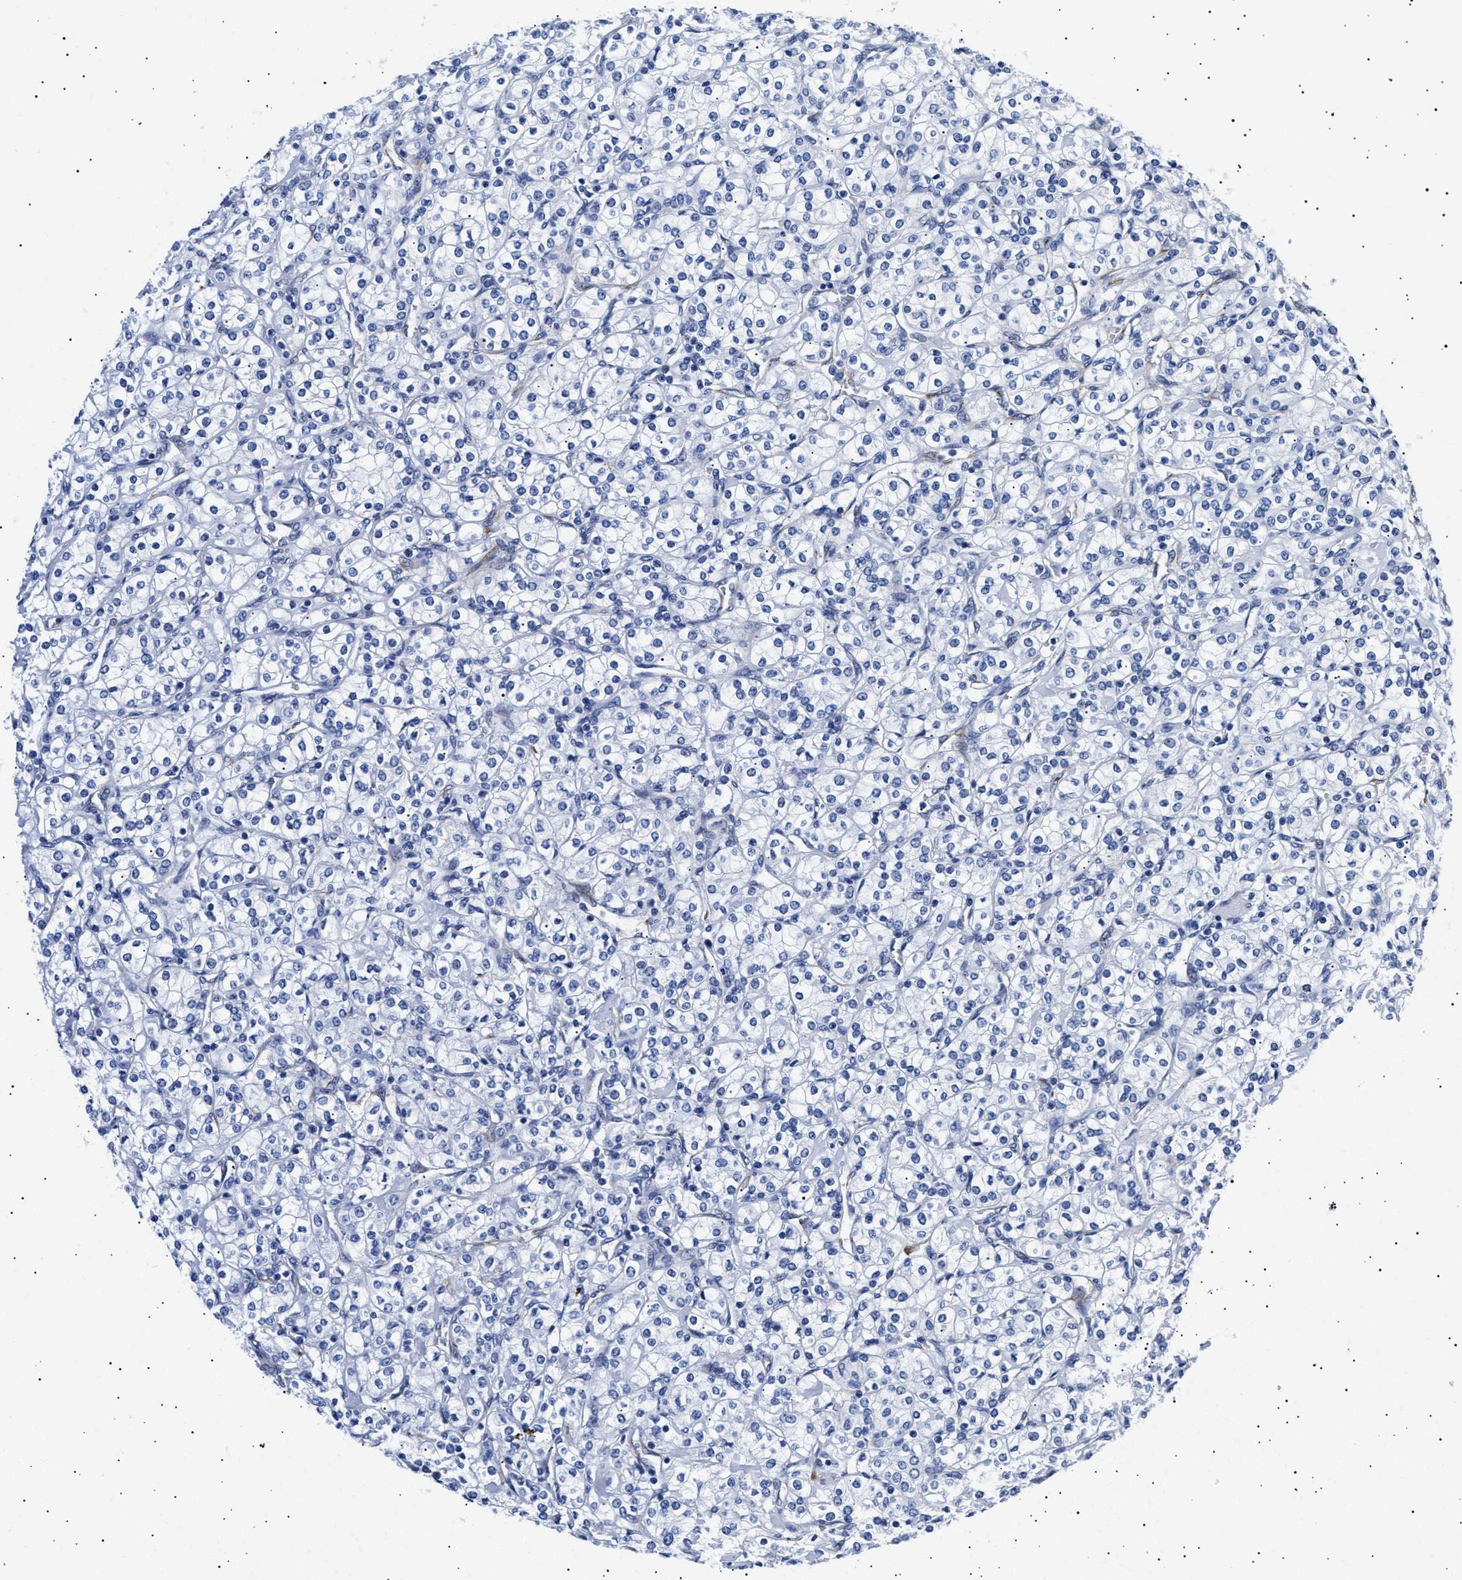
{"staining": {"intensity": "negative", "quantity": "none", "location": "none"}, "tissue": "renal cancer", "cell_type": "Tumor cells", "image_type": "cancer", "snomed": [{"axis": "morphology", "description": "Adenocarcinoma, NOS"}, {"axis": "topography", "description": "Kidney"}], "caption": "Histopathology image shows no significant protein positivity in tumor cells of renal cancer. (Stains: DAB (3,3'-diaminobenzidine) IHC with hematoxylin counter stain, Microscopy: brightfield microscopy at high magnification).", "gene": "HEMGN", "patient": {"sex": "male", "age": 77}}